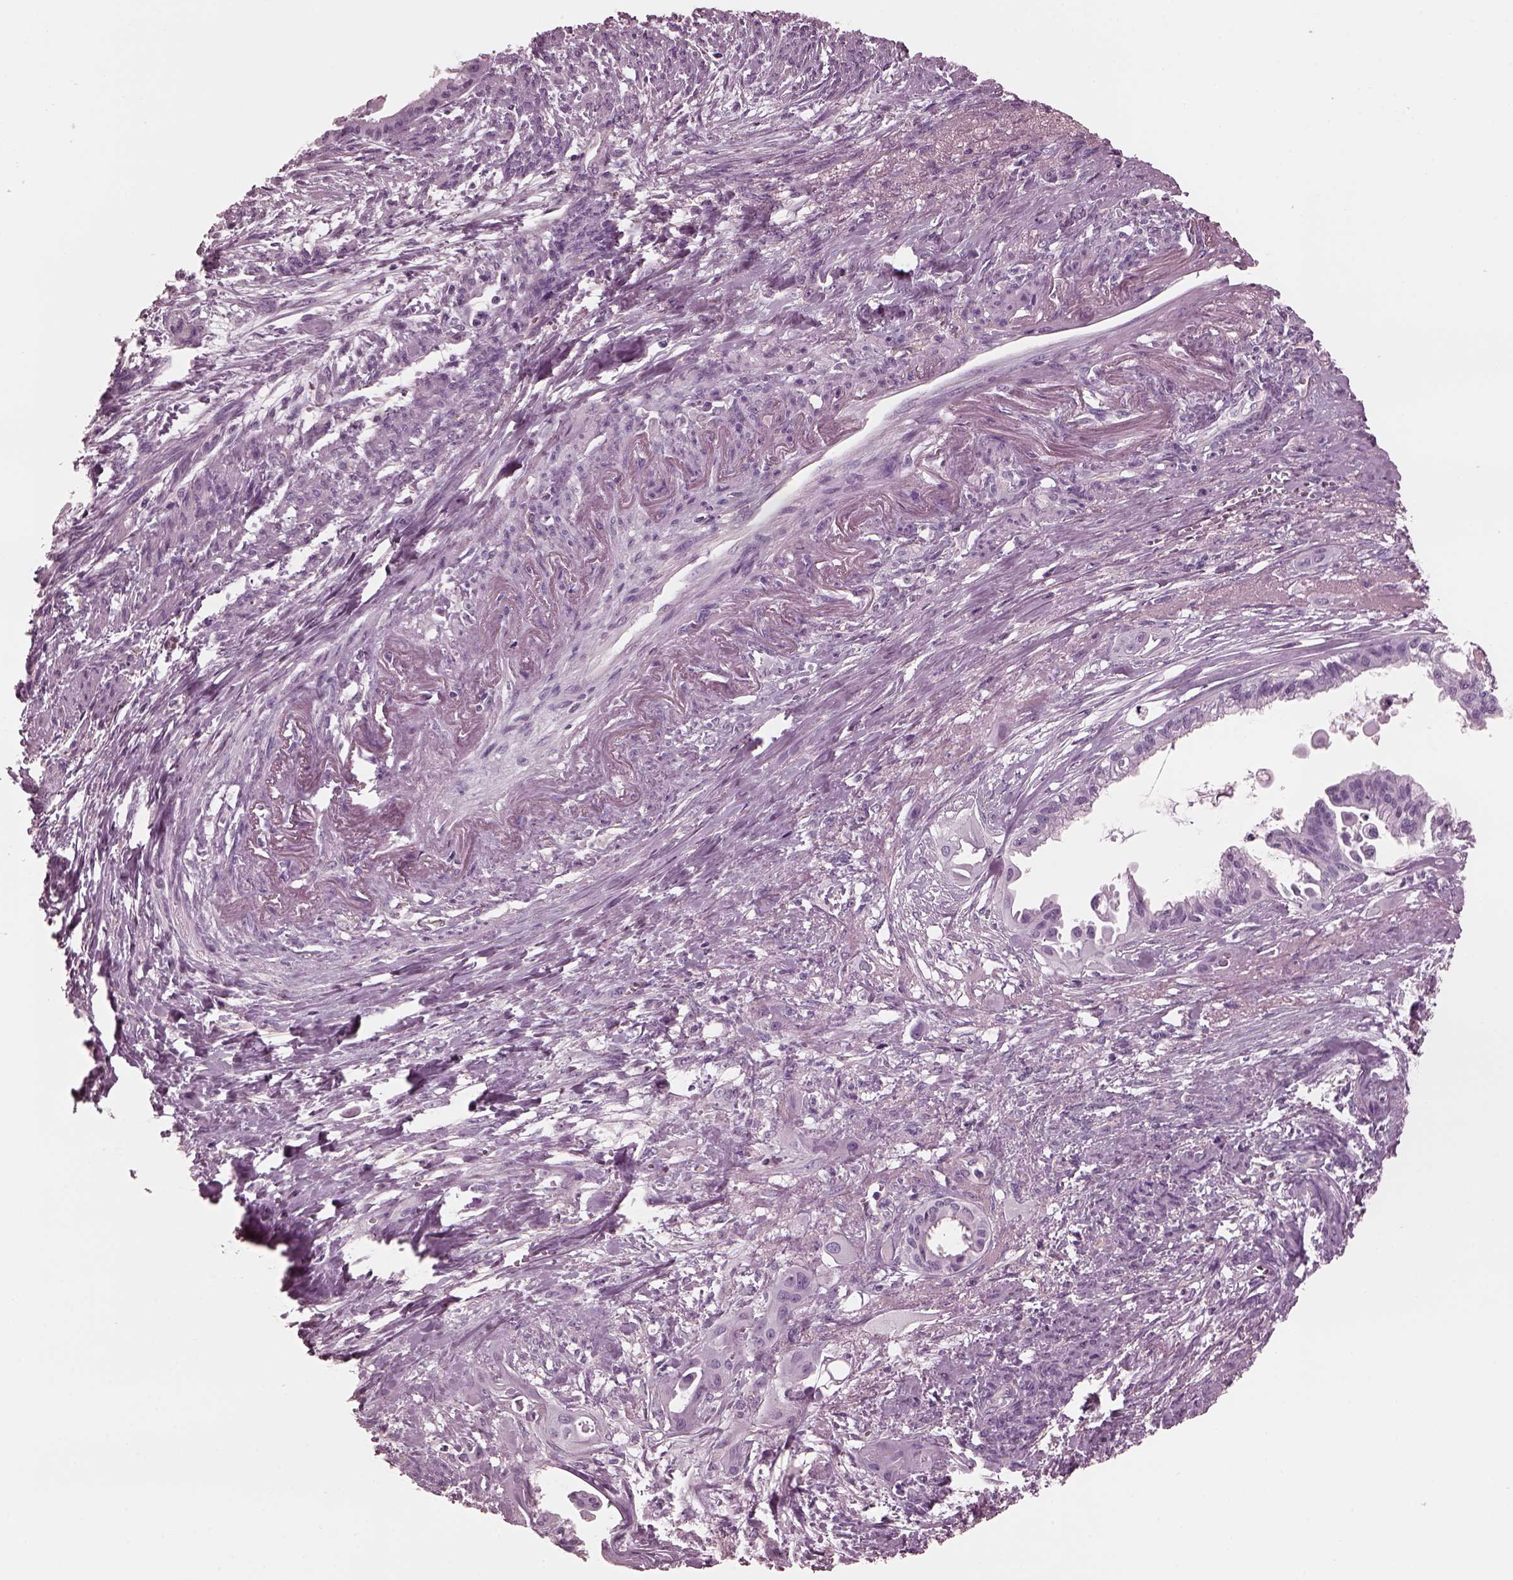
{"staining": {"intensity": "negative", "quantity": "none", "location": "none"}, "tissue": "endometrial cancer", "cell_type": "Tumor cells", "image_type": "cancer", "snomed": [{"axis": "morphology", "description": "Adenocarcinoma, NOS"}, {"axis": "topography", "description": "Endometrium"}], "caption": "Micrograph shows no significant protein positivity in tumor cells of adenocarcinoma (endometrial).", "gene": "CGA", "patient": {"sex": "female", "age": 86}}